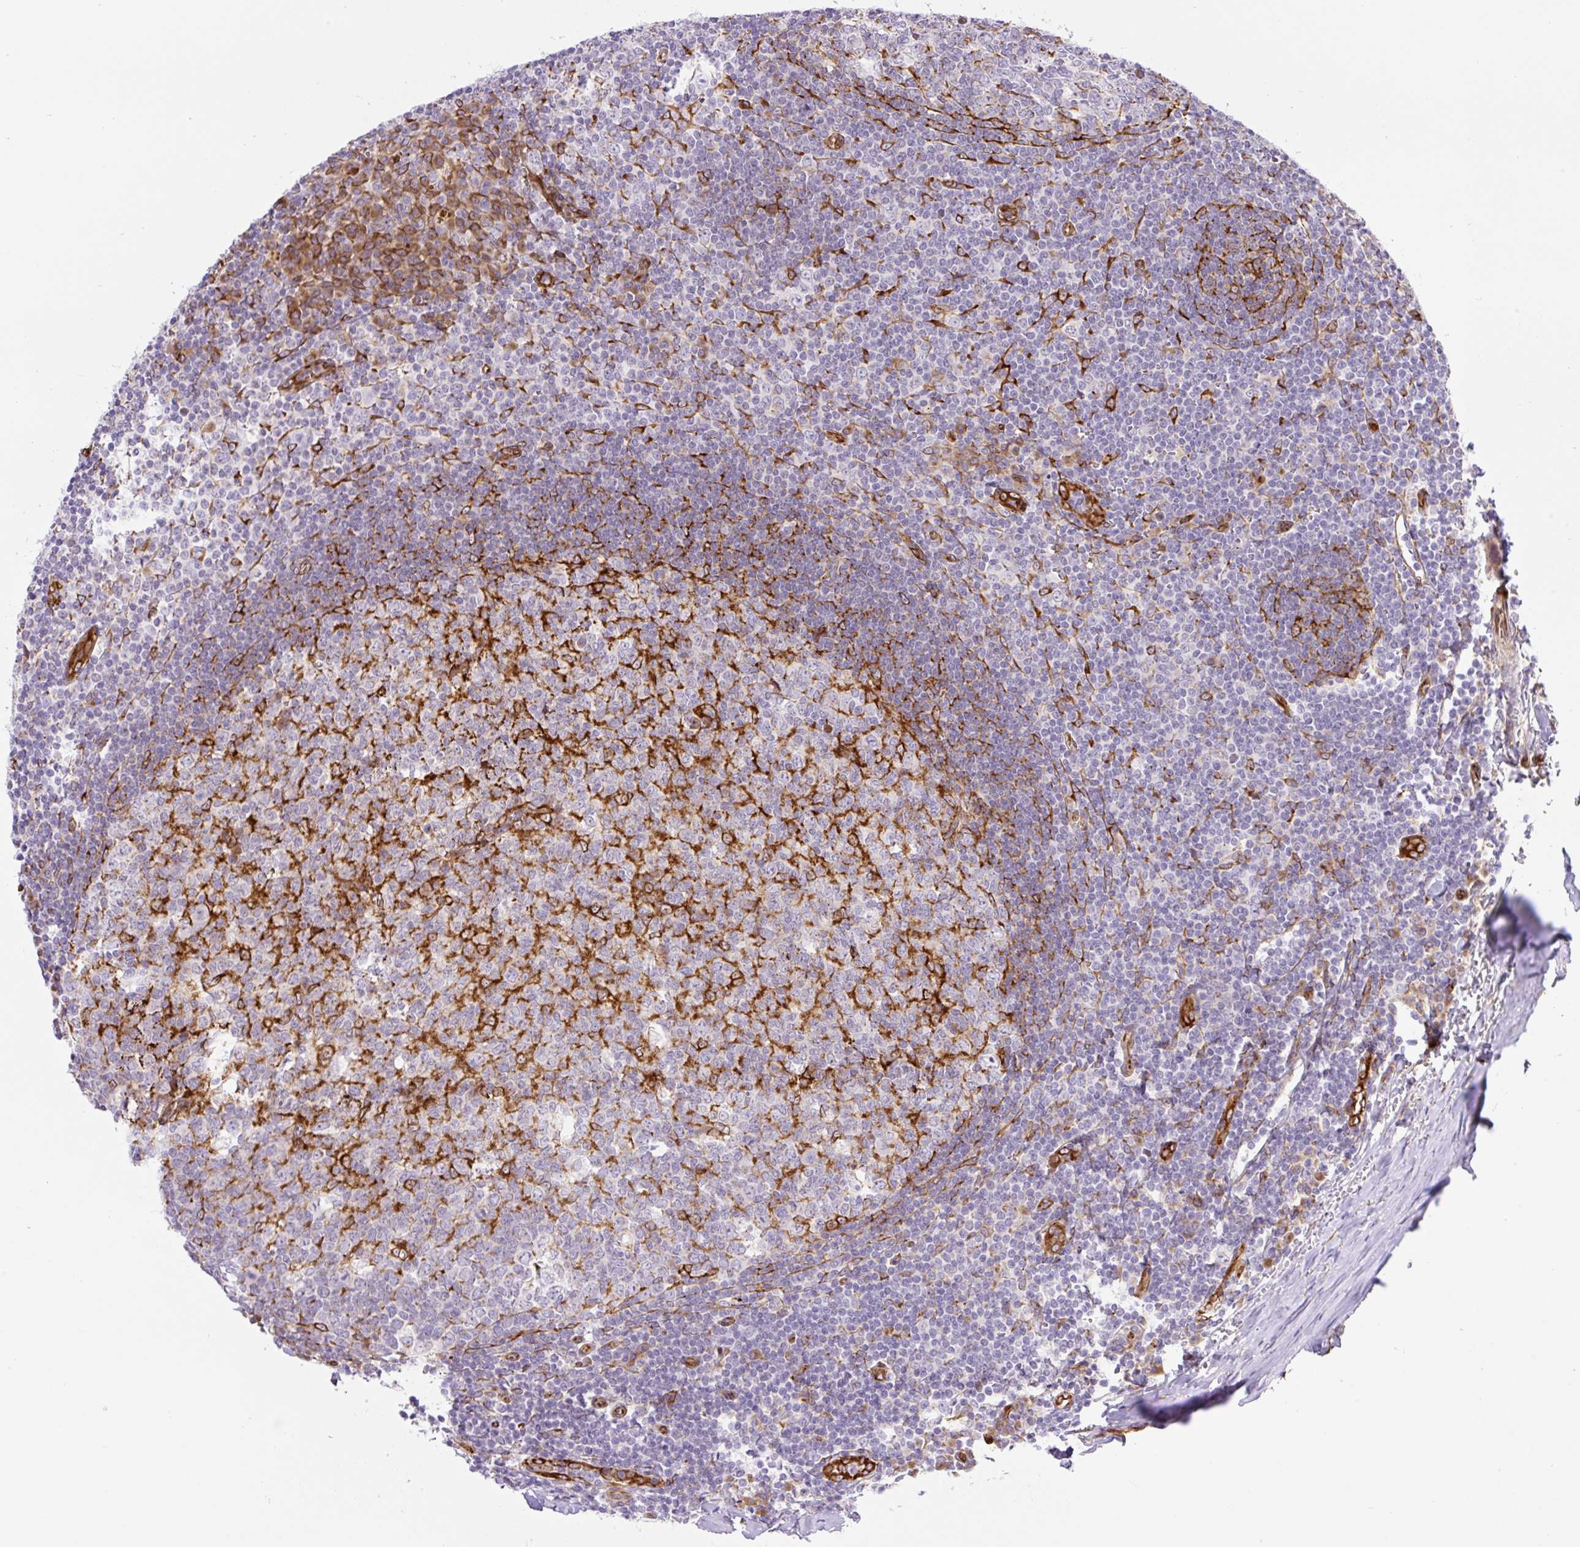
{"staining": {"intensity": "moderate", "quantity": "<25%", "location": "cytoplasmic/membranous"}, "tissue": "tonsil", "cell_type": "Germinal center cells", "image_type": "normal", "snomed": [{"axis": "morphology", "description": "Normal tissue, NOS"}, {"axis": "topography", "description": "Tonsil"}], "caption": "Protein expression by IHC displays moderate cytoplasmic/membranous expression in about <25% of germinal center cells in benign tonsil.", "gene": "RAB30", "patient": {"sex": "male", "age": 27}}